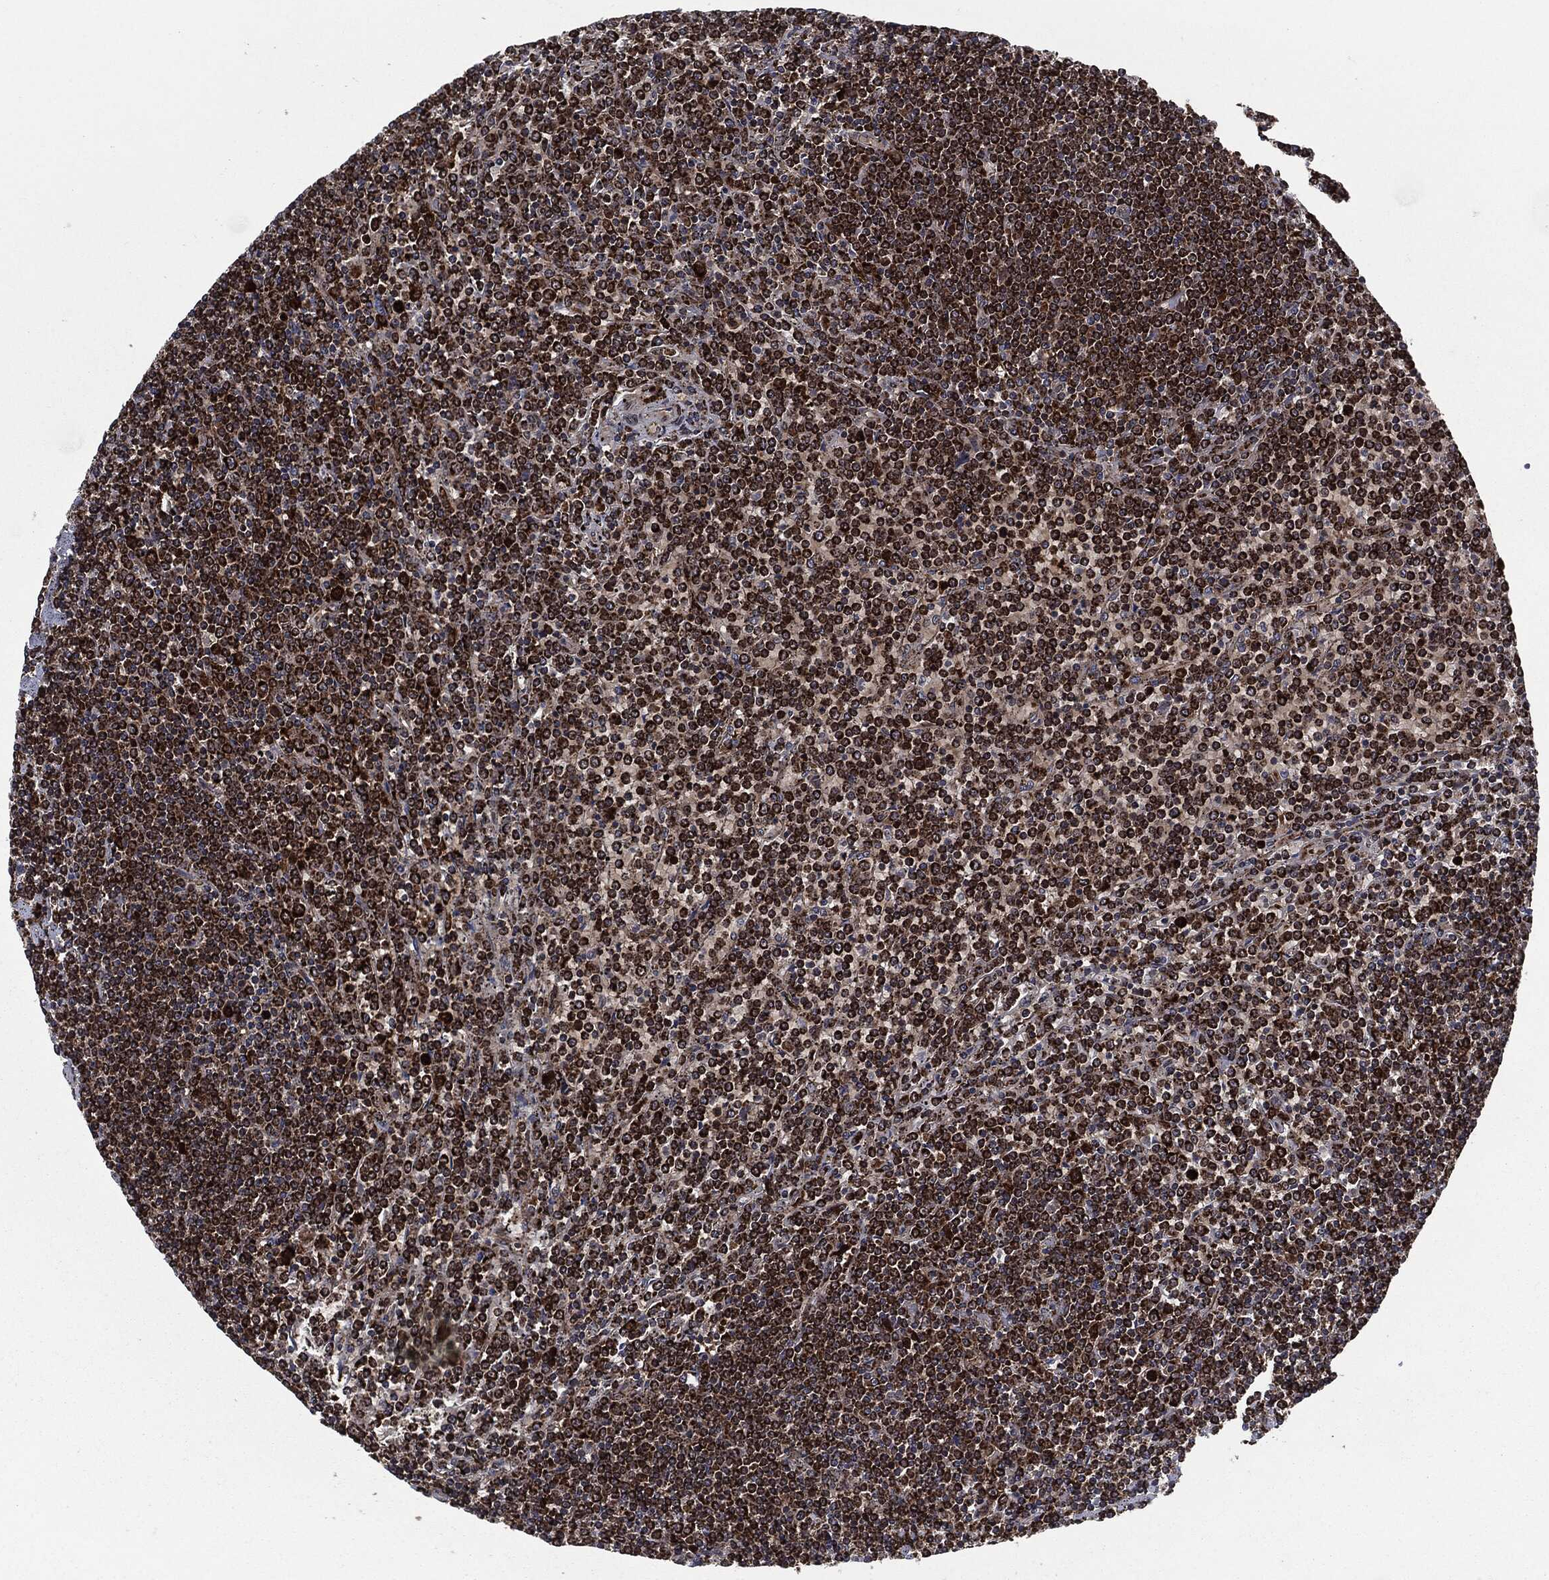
{"staining": {"intensity": "strong", "quantity": ">75%", "location": "cytoplasmic/membranous"}, "tissue": "lymphoma", "cell_type": "Tumor cells", "image_type": "cancer", "snomed": [{"axis": "morphology", "description": "Malignant lymphoma, non-Hodgkin's type, Low grade"}, {"axis": "topography", "description": "Spleen"}], "caption": "Lymphoma stained with a protein marker exhibits strong staining in tumor cells.", "gene": "FH", "patient": {"sex": "female", "age": 19}}